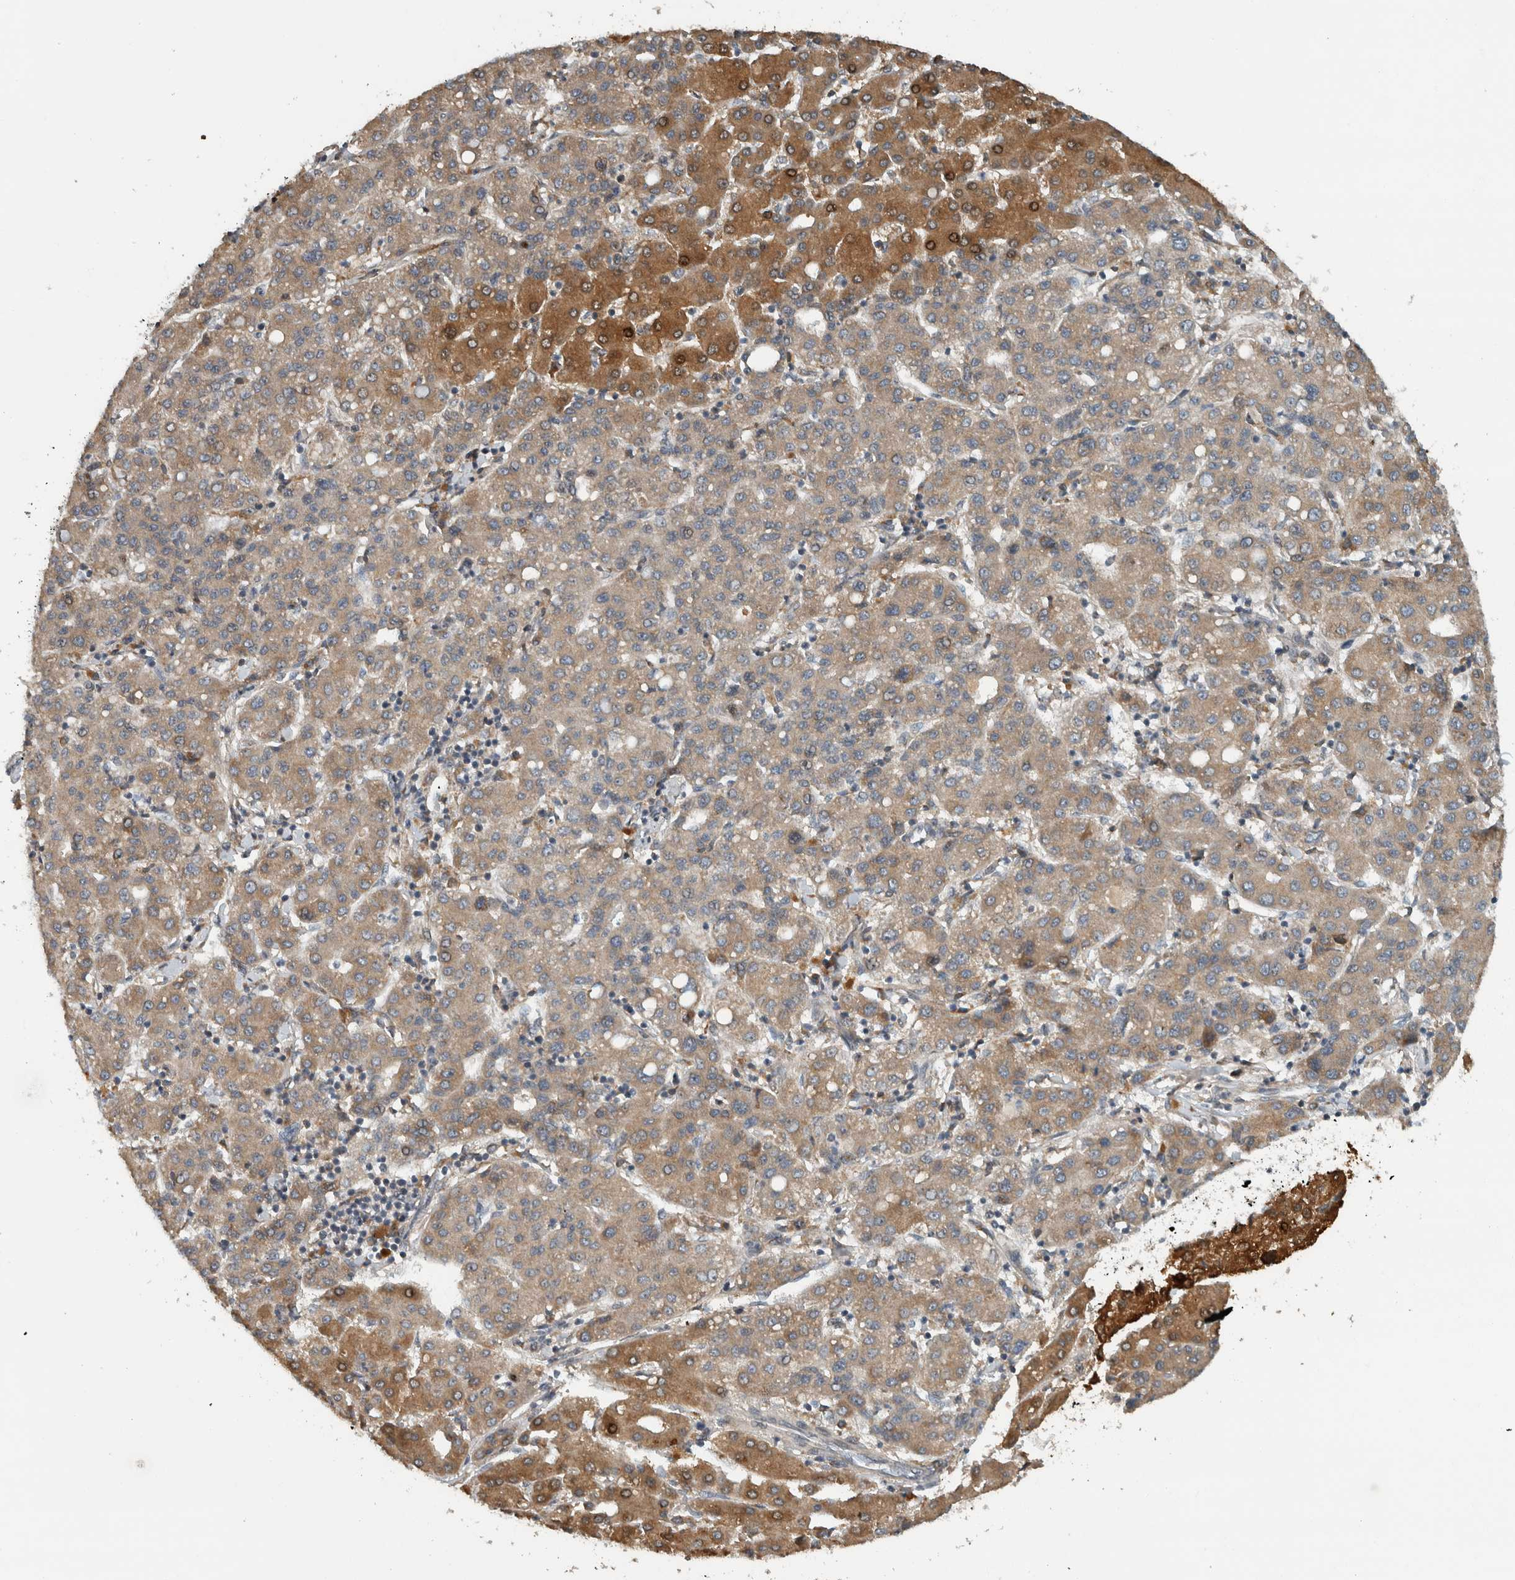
{"staining": {"intensity": "moderate", "quantity": ">75%", "location": "cytoplasmic/membranous"}, "tissue": "liver cancer", "cell_type": "Tumor cells", "image_type": "cancer", "snomed": [{"axis": "morphology", "description": "Carcinoma, Hepatocellular, NOS"}, {"axis": "topography", "description": "Liver"}], "caption": "This photomicrograph reveals IHC staining of human liver cancer, with medium moderate cytoplasmic/membranous staining in approximately >75% of tumor cells.", "gene": "GPR137B", "patient": {"sex": "male", "age": 65}}